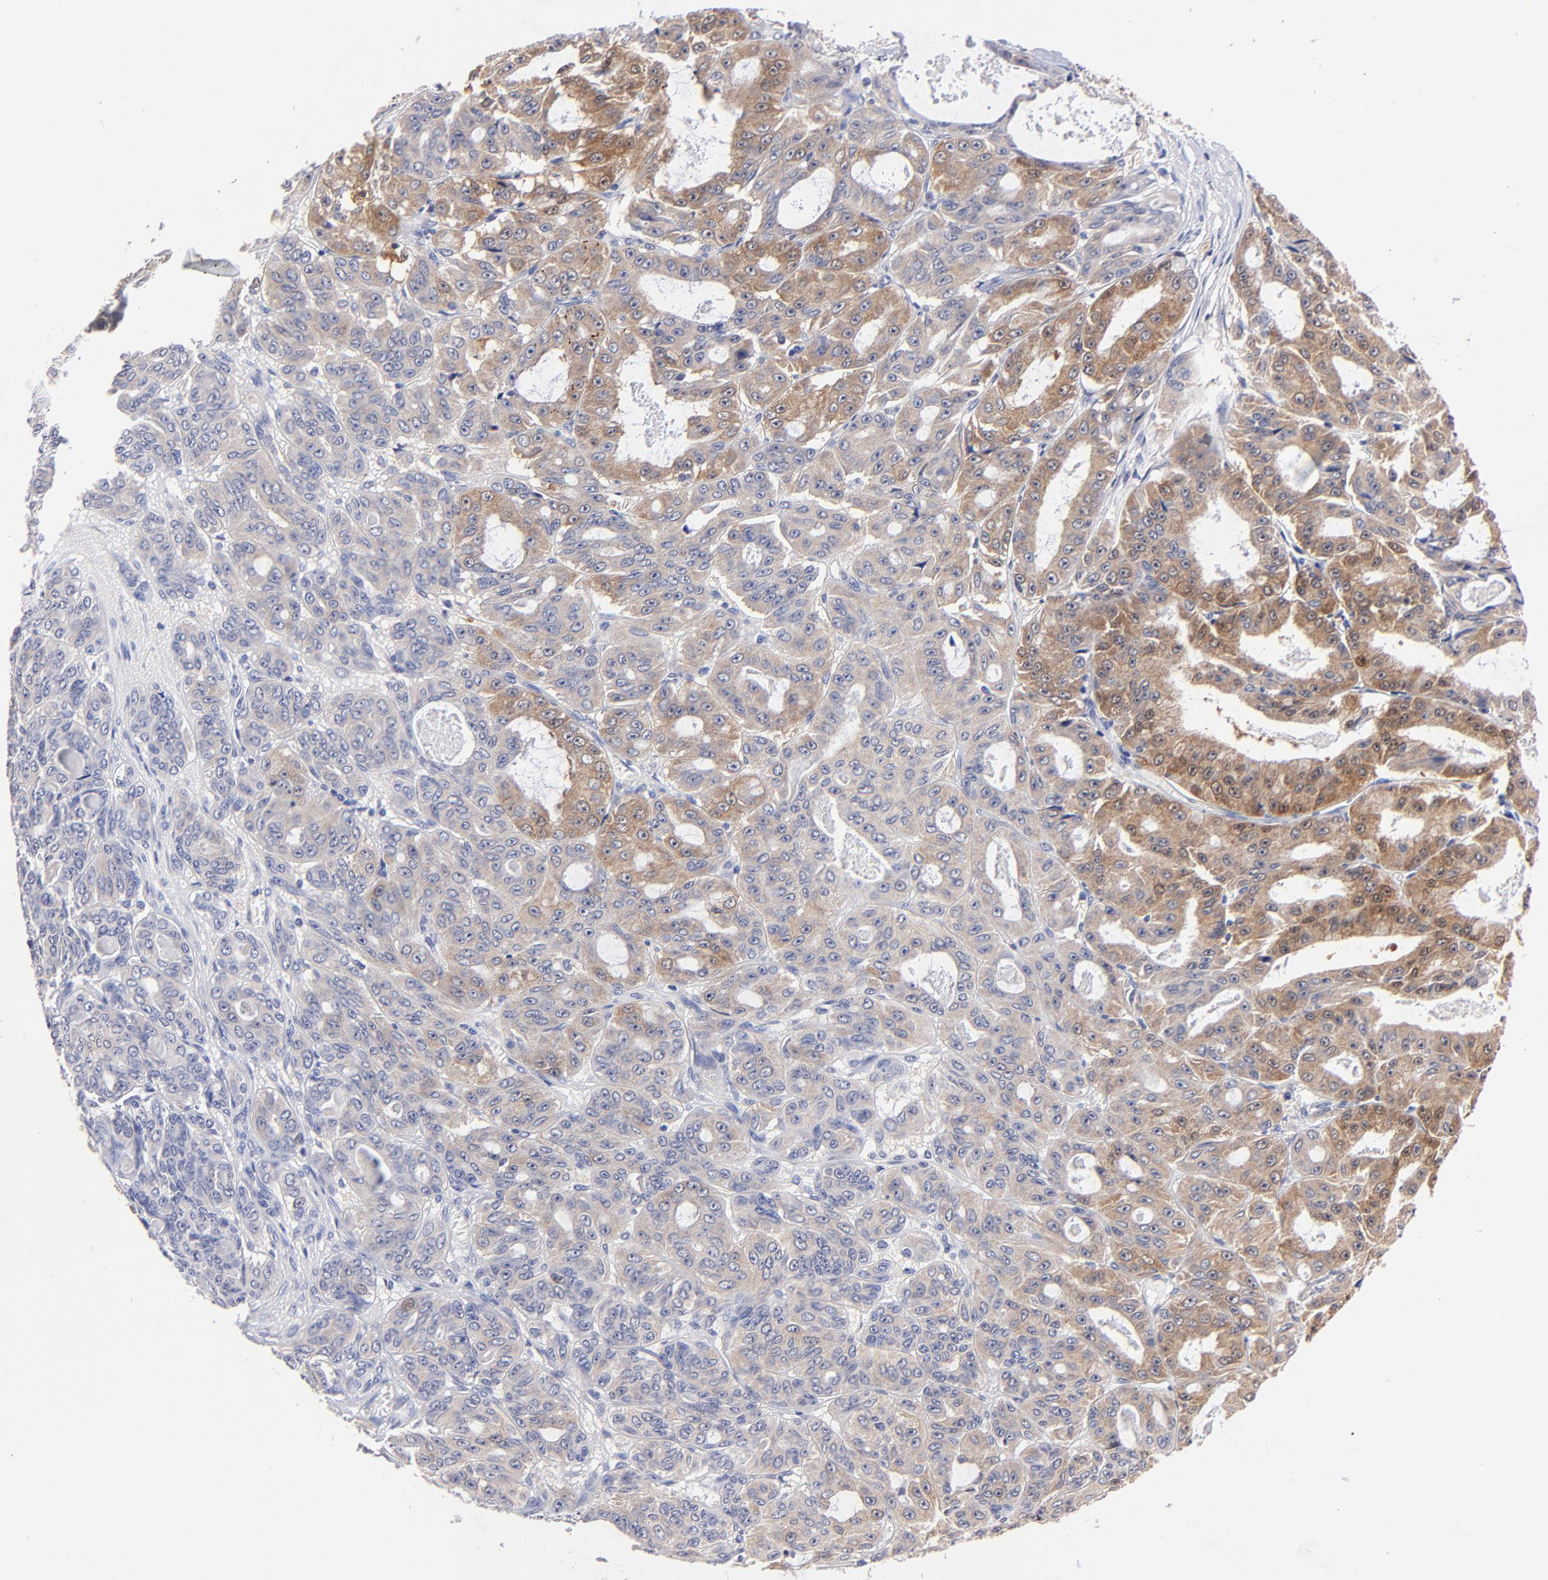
{"staining": {"intensity": "moderate", "quantity": ">75%", "location": "nuclear"}, "tissue": "ovarian cancer", "cell_type": "Tumor cells", "image_type": "cancer", "snomed": [{"axis": "morphology", "description": "Carcinoma, endometroid"}, {"axis": "topography", "description": "Ovary"}], "caption": "DAB immunohistochemical staining of ovarian cancer exhibits moderate nuclear protein staining in approximately >75% of tumor cells.", "gene": "ZNF155", "patient": {"sex": "female", "age": 61}}